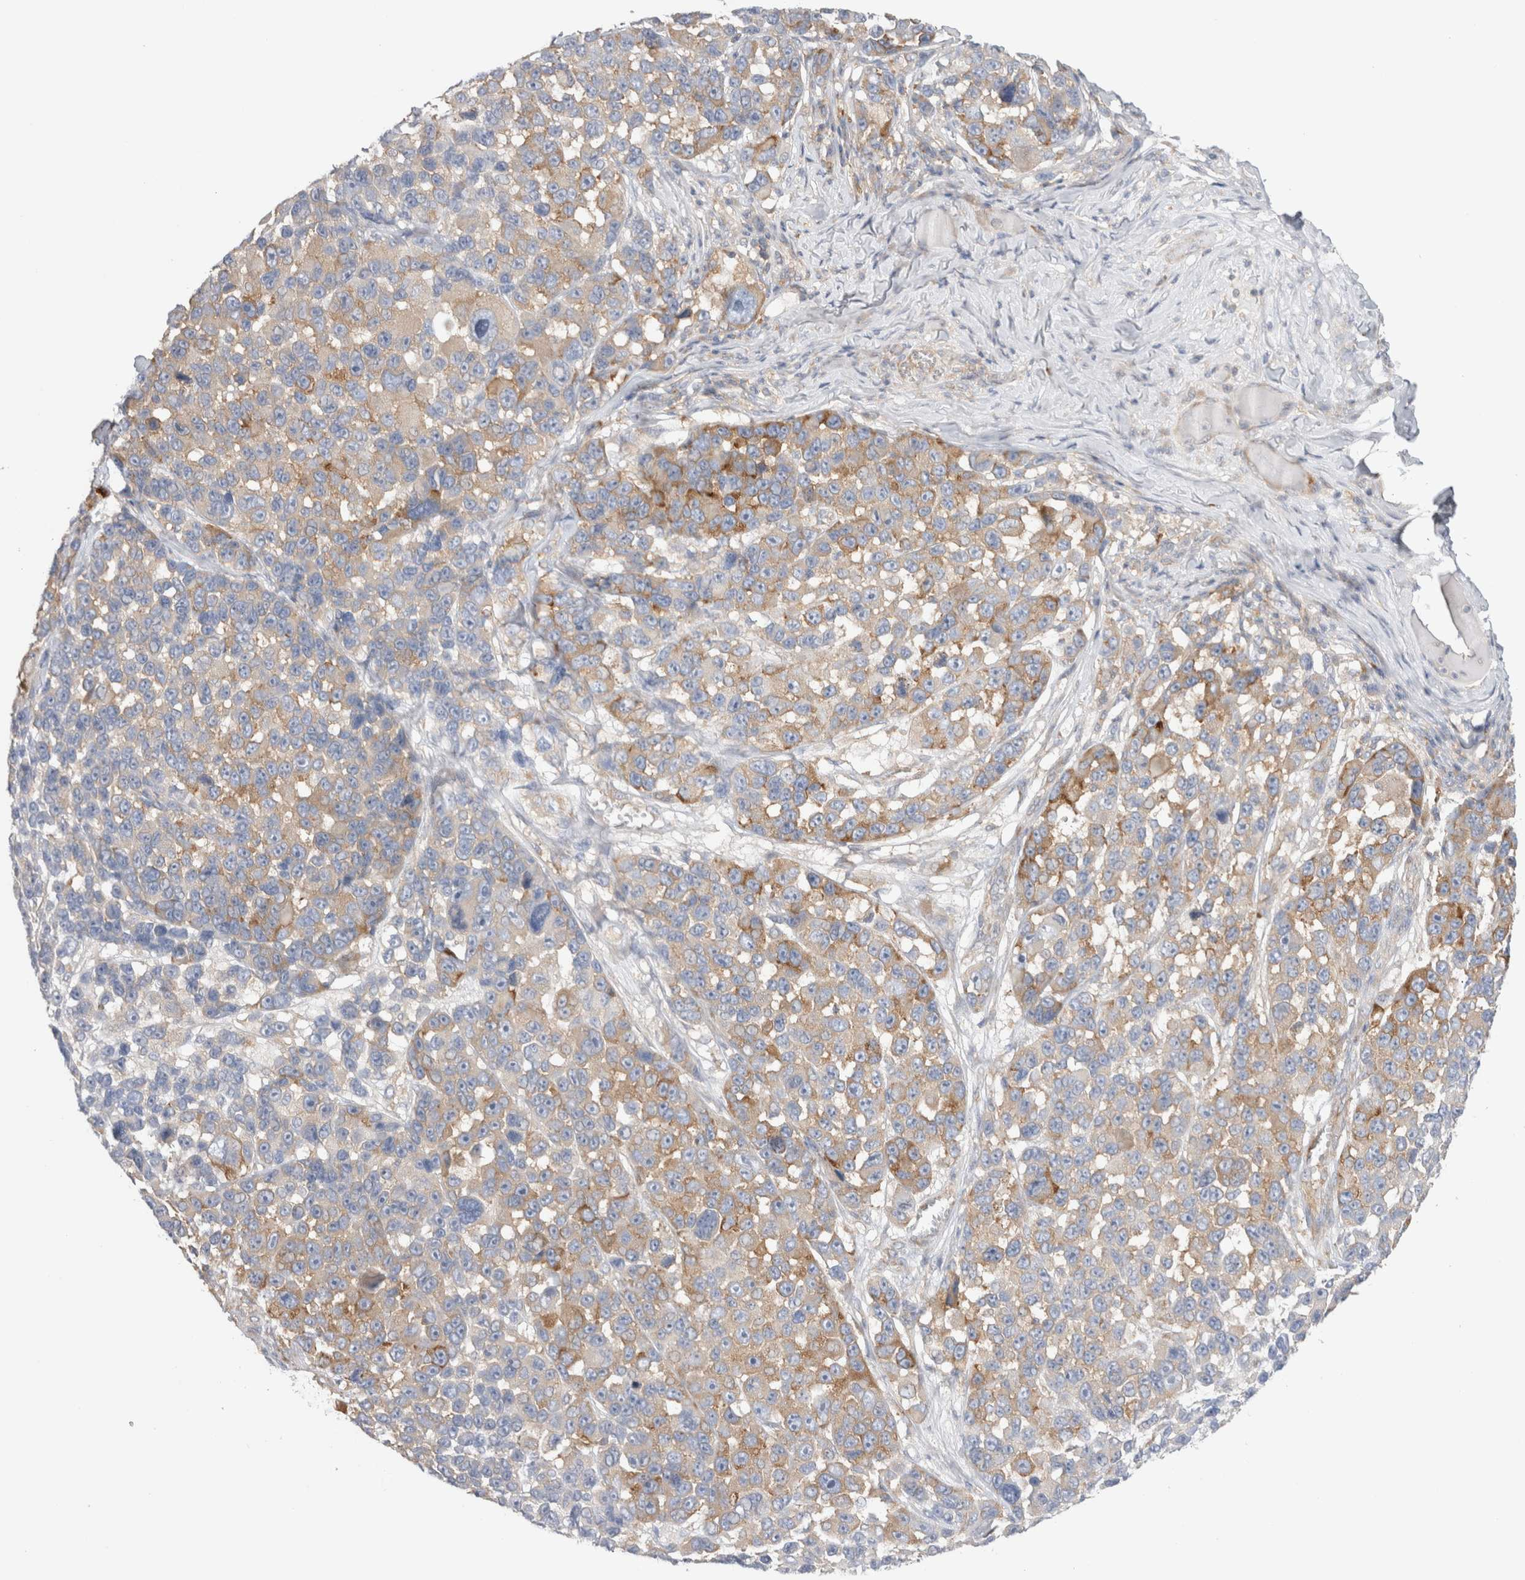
{"staining": {"intensity": "moderate", "quantity": "25%-75%", "location": "cytoplasmic/membranous"}, "tissue": "melanoma", "cell_type": "Tumor cells", "image_type": "cancer", "snomed": [{"axis": "morphology", "description": "Malignant melanoma, NOS"}, {"axis": "topography", "description": "Skin"}], "caption": "Immunohistochemical staining of human malignant melanoma demonstrates moderate cytoplasmic/membranous protein staining in approximately 25%-75% of tumor cells. Nuclei are stained in blue.", "gene": "ZNF23", "patient": {"sex": "male", "age": 53}}